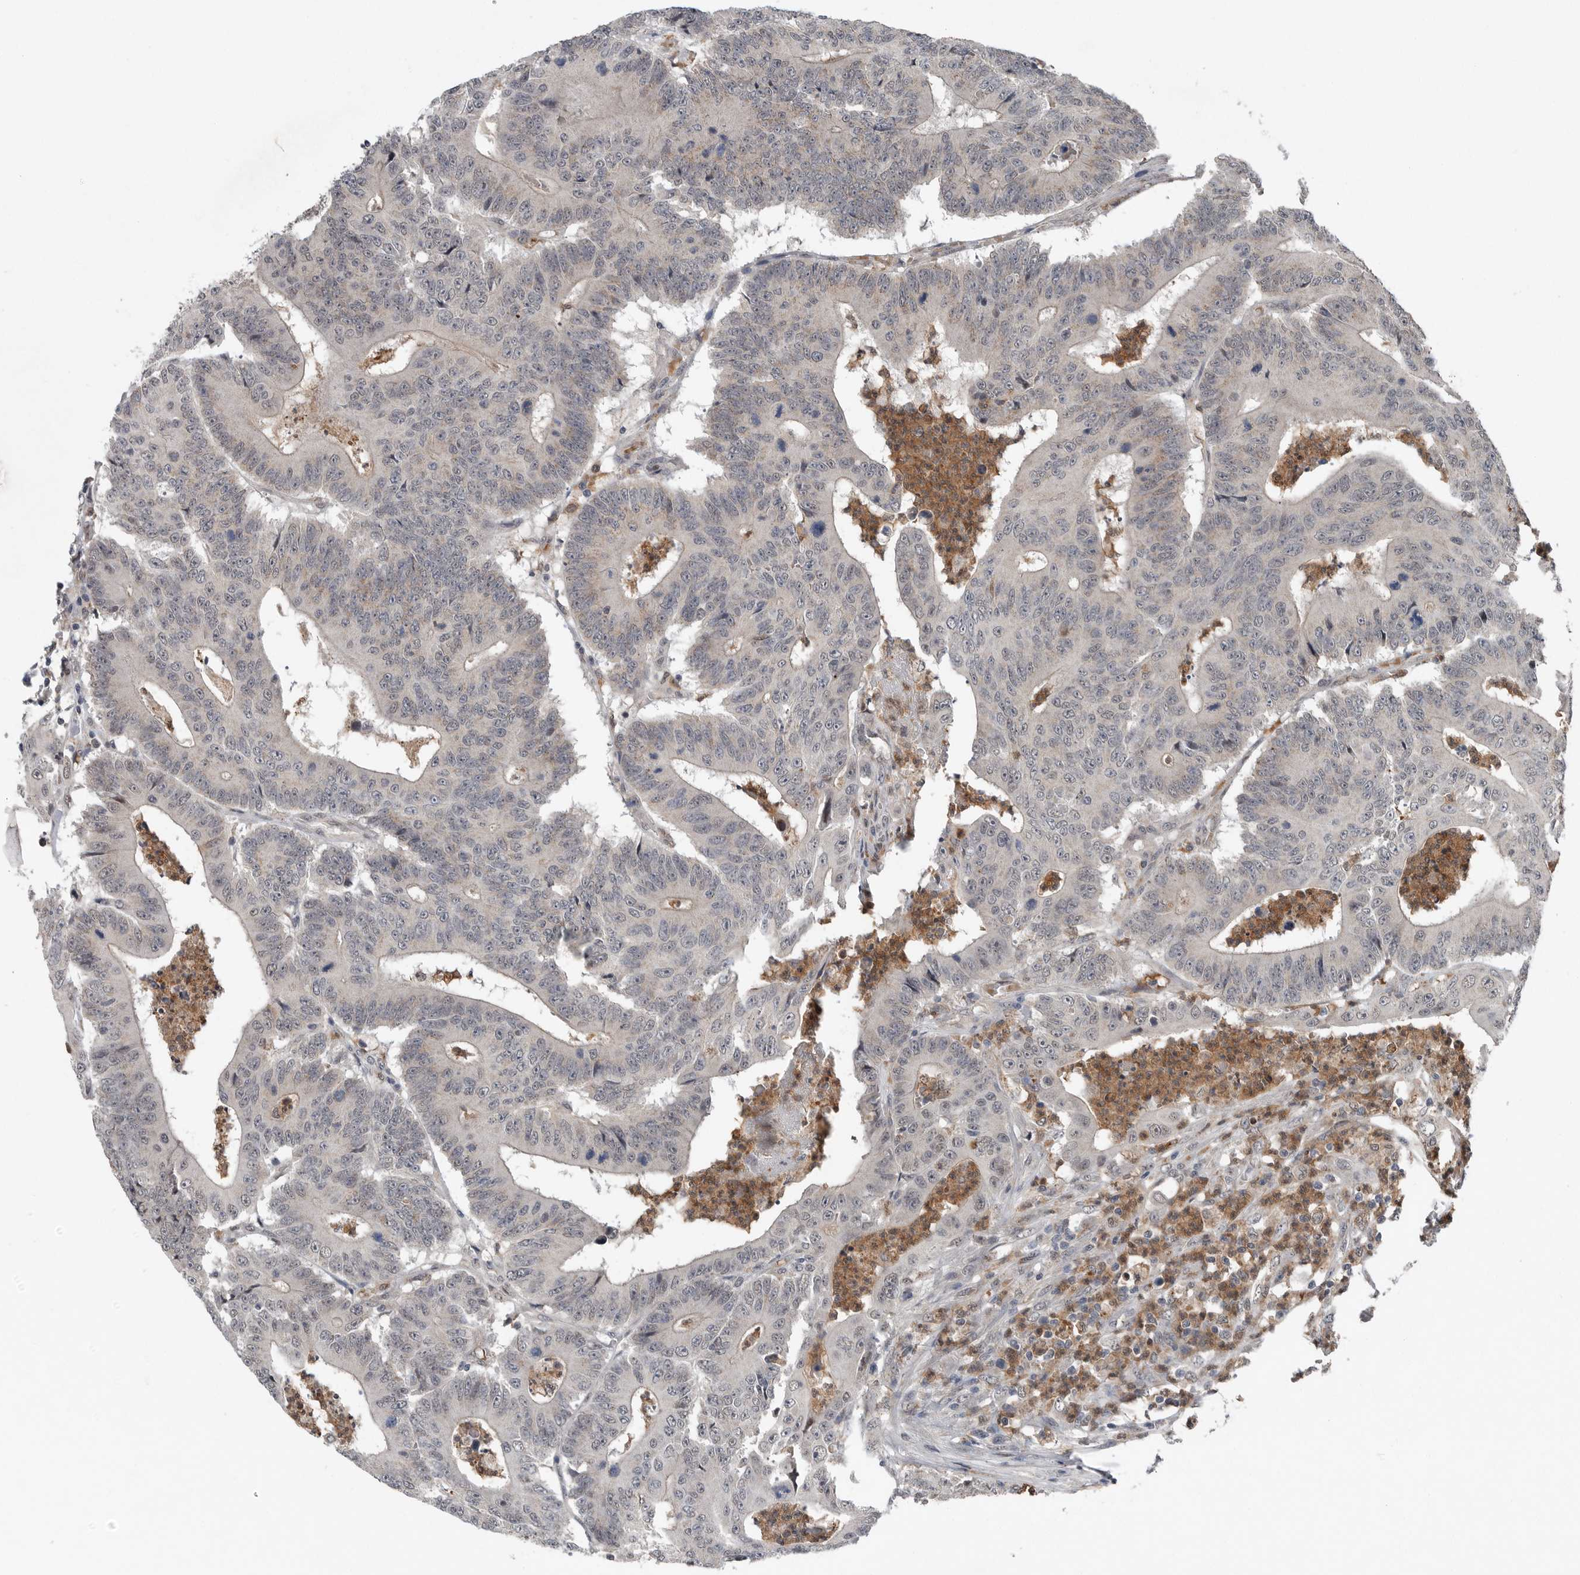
{"staining": {"intensity": "weak", "quantity": "25%-75%", "location": "cytoplasmic/membranous"}, "tissue": "colorectal cancer", "cell_type": "Tumor cells", "image_type": "cancer", "snomed": [{"axis": "morphology", "description": "Adenocarcinoma, NOS"}, {"axis": "topography", "description": "Colon"}], "caption": "A histopathology image showing weak cytoplasmic/membranous positivity in about 25%-75% of tumor cells in adenocarcinoma (colorectal), as visualized by brown immunohistochemical staining.", "gene": "SCP2", "patient": {"sex": "male", "age": 83}}